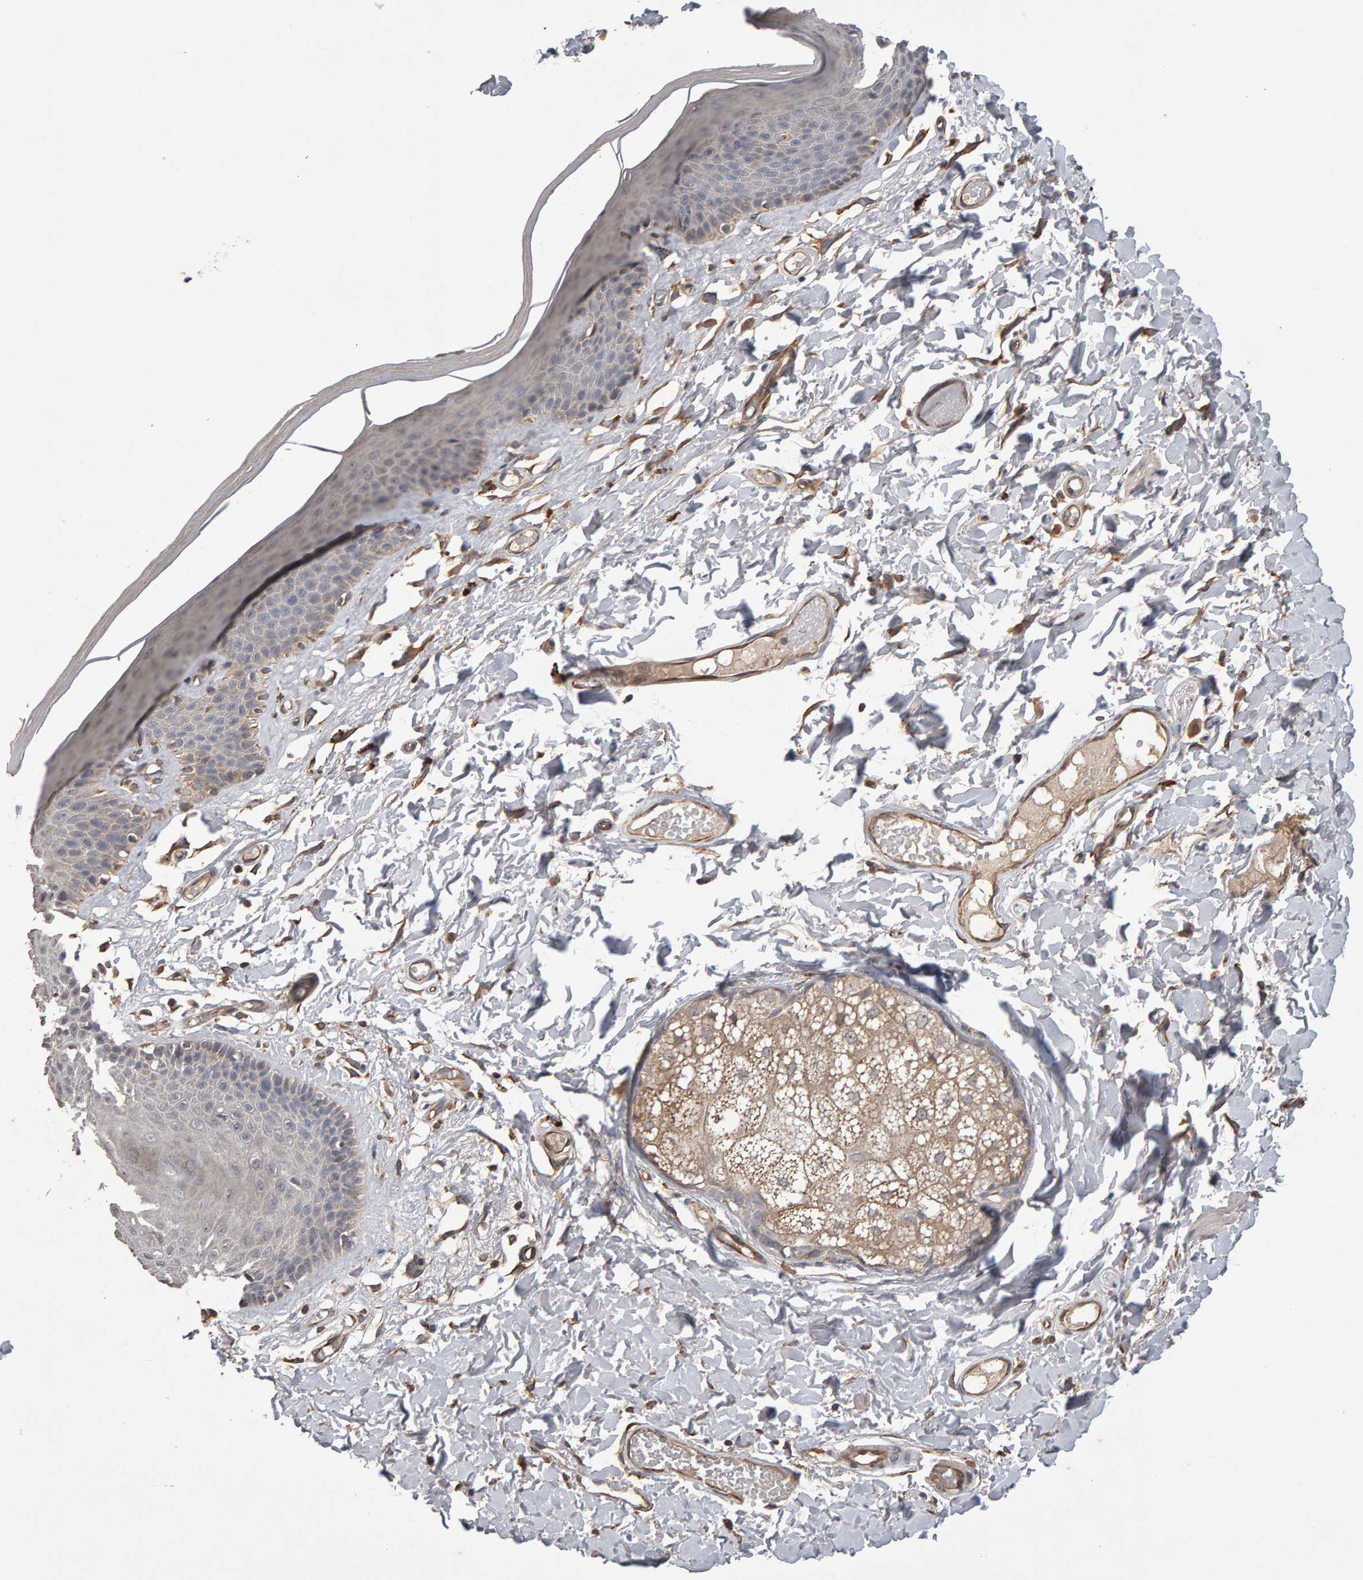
{"staining": {"intensity": "weak", "quantity": "<25%", "location": "cytoplasmic/membranous"}, "tissue": "skin", "cell_type": "Epidermal cells", "image_type": "normal", "snomed": [{"axis": "morphology", "description": "Normal tissue, NOS"}, {"axis": "topography", "description": "Vulva"}], "caption": "Photomicrograph shows no significant protein staining in epidermal cells of benign skin. (DAB (3,3'-diaminobenzidine) immunohistochemistry with hematoxylin counter stain).", "gene": "COASY", "patient": {"sex": "female", "age": 73}}